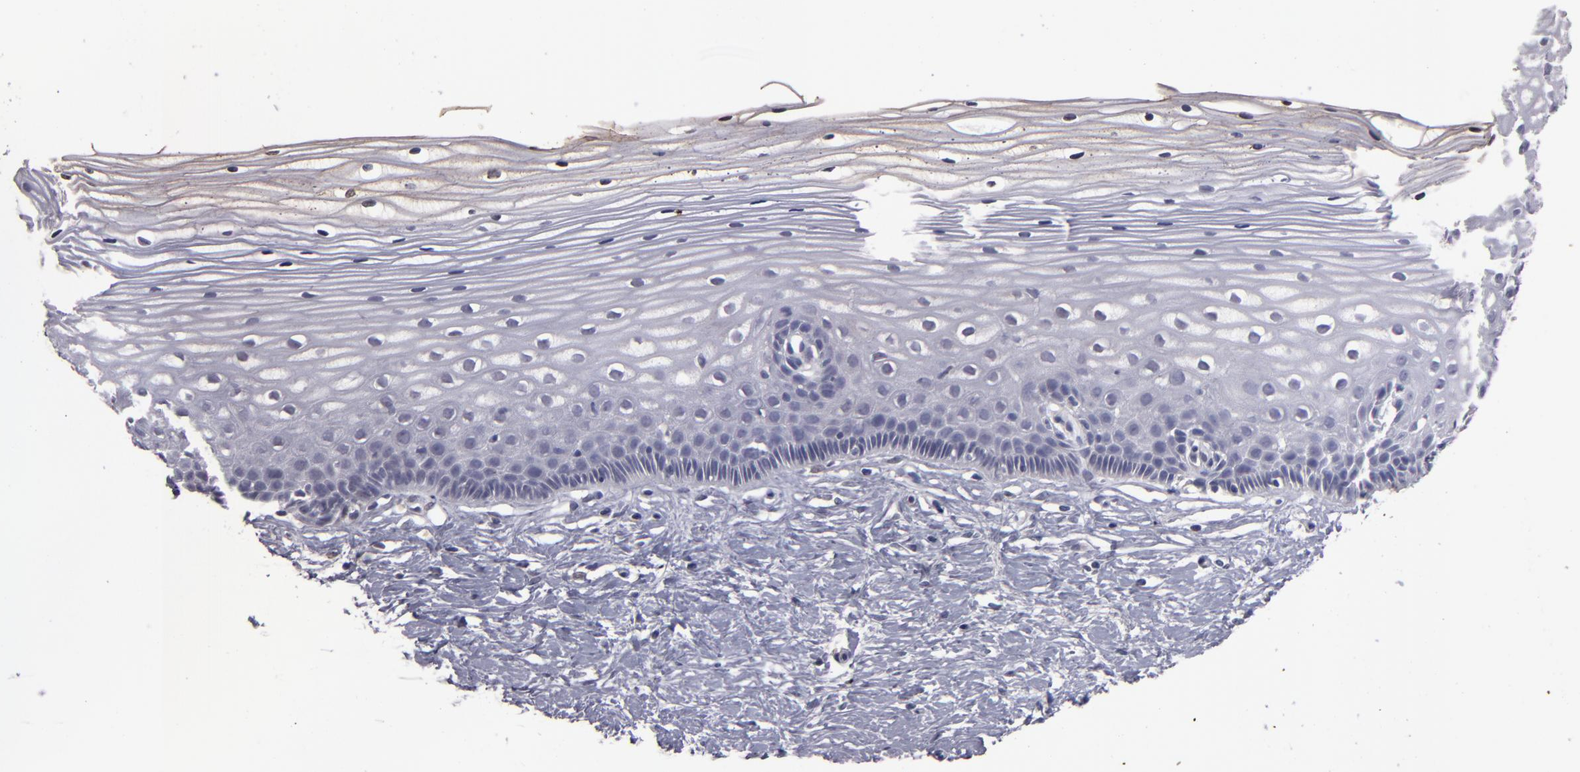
{"staining": {"intensity": "negative", "quantity": "none", "location": "none"}, "tissue": "cervix", "cell_type": "Glandular cells", "image_type": "normal", "snomed": [{"axis": "morphology", "description": "Normal tissue, NOS"}, {"axis": "topography", "description": "Cervix"}], "caption": "Protein analysis of normal cervix shows no significant expression in glandular cells. (Immunohistochemistry, brightfield microscopy, high magnification).", "gene": "SNCB", "patient": {"sex": "female", "age": 40}}